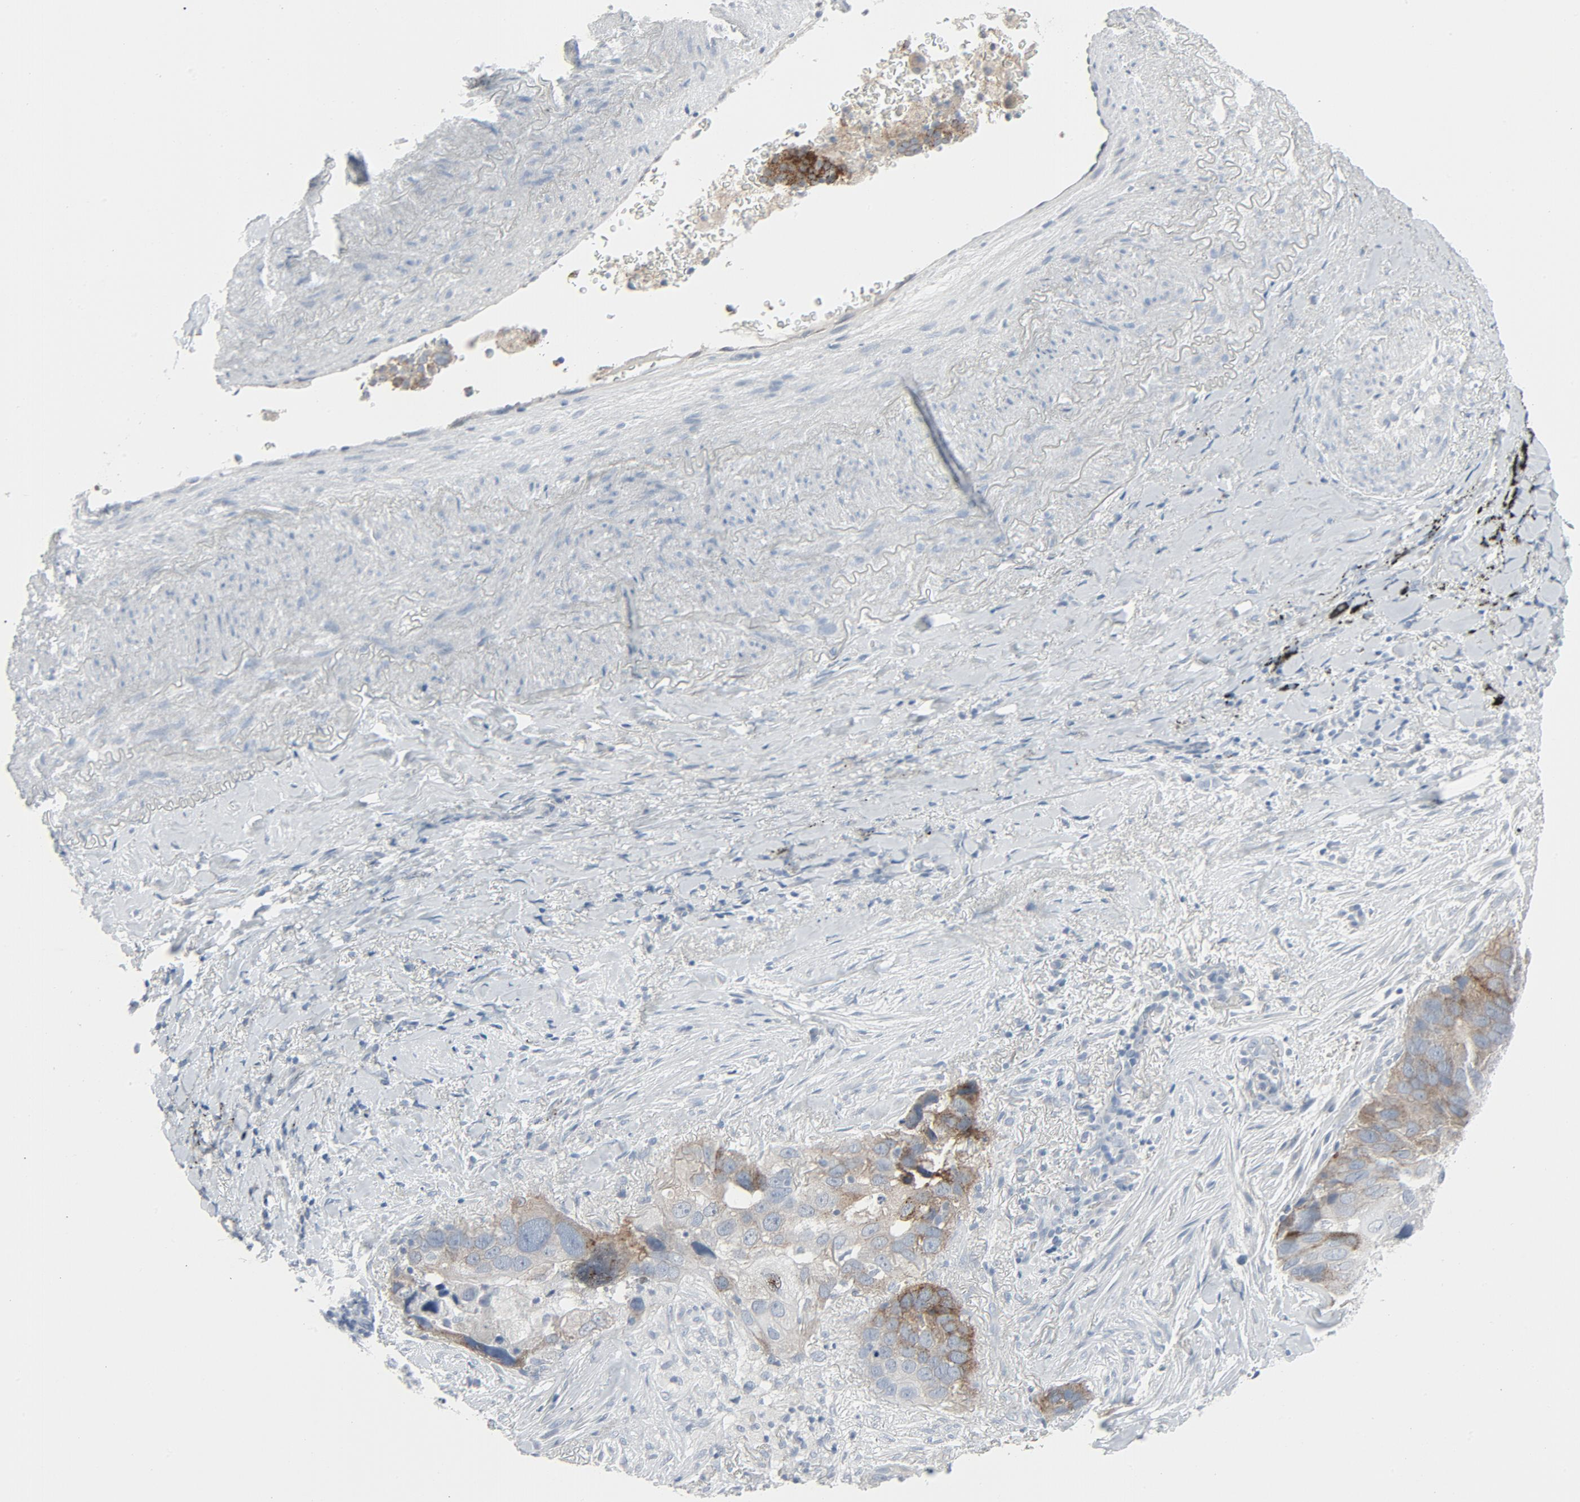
{"staining": {"intensity": "strong", "quantity": "<25%", "location": "cytoplasmic/membranous"}, "tissue": "lung cancer", "cell_type": "Tumor cells", "image_type": "cancer", "snomed": [{"axis": "morphology", "description": "Squamous cell carcinoma, NOS"}, {"axis": "topography", "description": "Lung"}], "caption": "Tumor cells display strong cytoplasmic/membranous positivity in approximately <25% of cells in lung cancer (squamous cell carcinoma).", "gene": "FGFR3", "patient": {"sex": "male", "age": 54}}